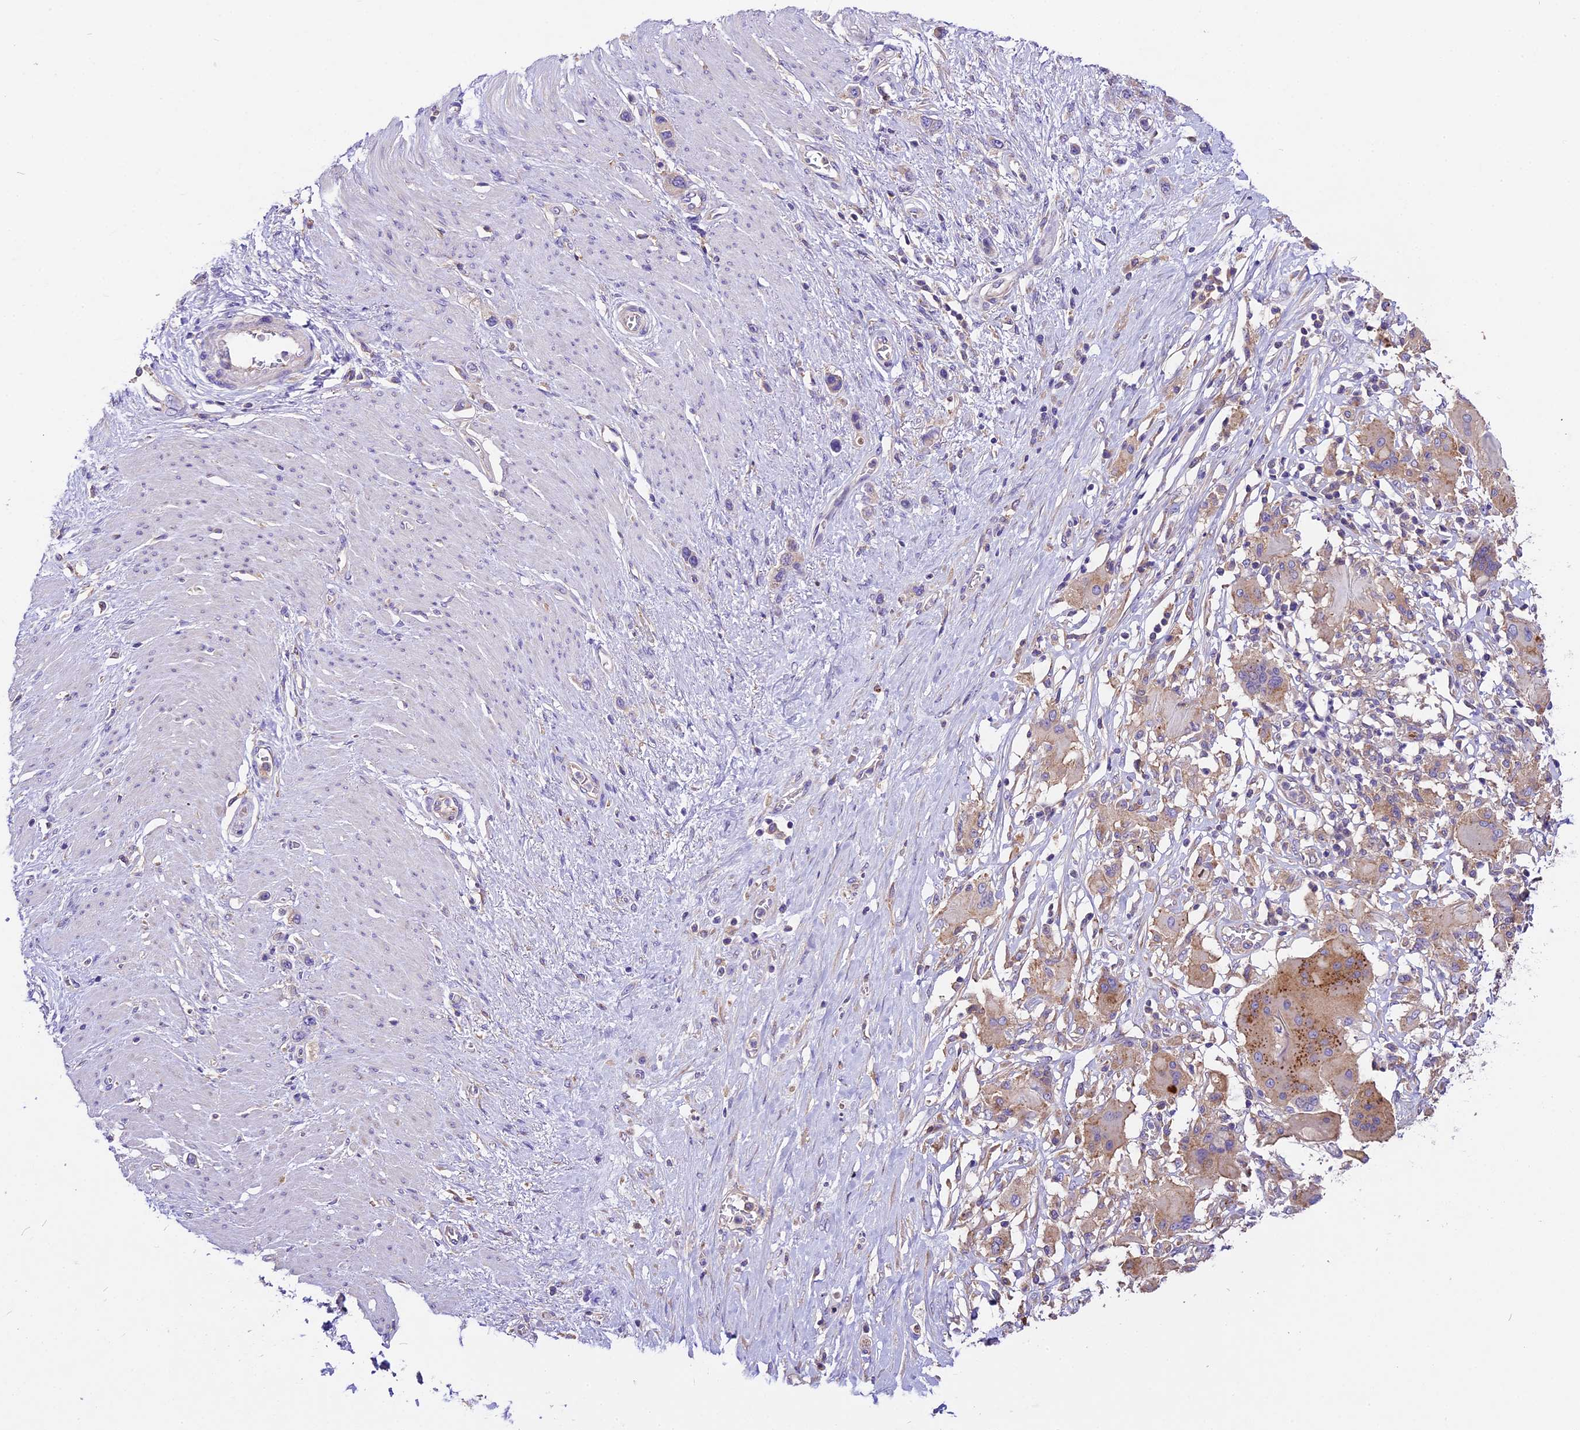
{"staining": {"intensity": "moderate", "quantity": "<25%", "location": "cytoplasmic/membranous"}, "tissue": "stomach cancer", "cell_type": "Tumor cells", "image_type": "cancer", "snomed": [{"axis": "morphology", "description": "Adenocarcinoma, NOS"}, {"axis": "morphology", "description": "Adenocarcinoma, High grade"}, {"axis": "topography", "description": "Stomach, upper"}, {"axis": "topography", "description": "Stomach, lower"}], "caption": "Protein expression analysis of human adenocarcinoma (high-grade) (stomach) reveals moderate cytoplasmic/membranous positivity in about <25% of tumor cells.", "gene": "PEMT", "patient": {"sex": "female", "age": 65}}